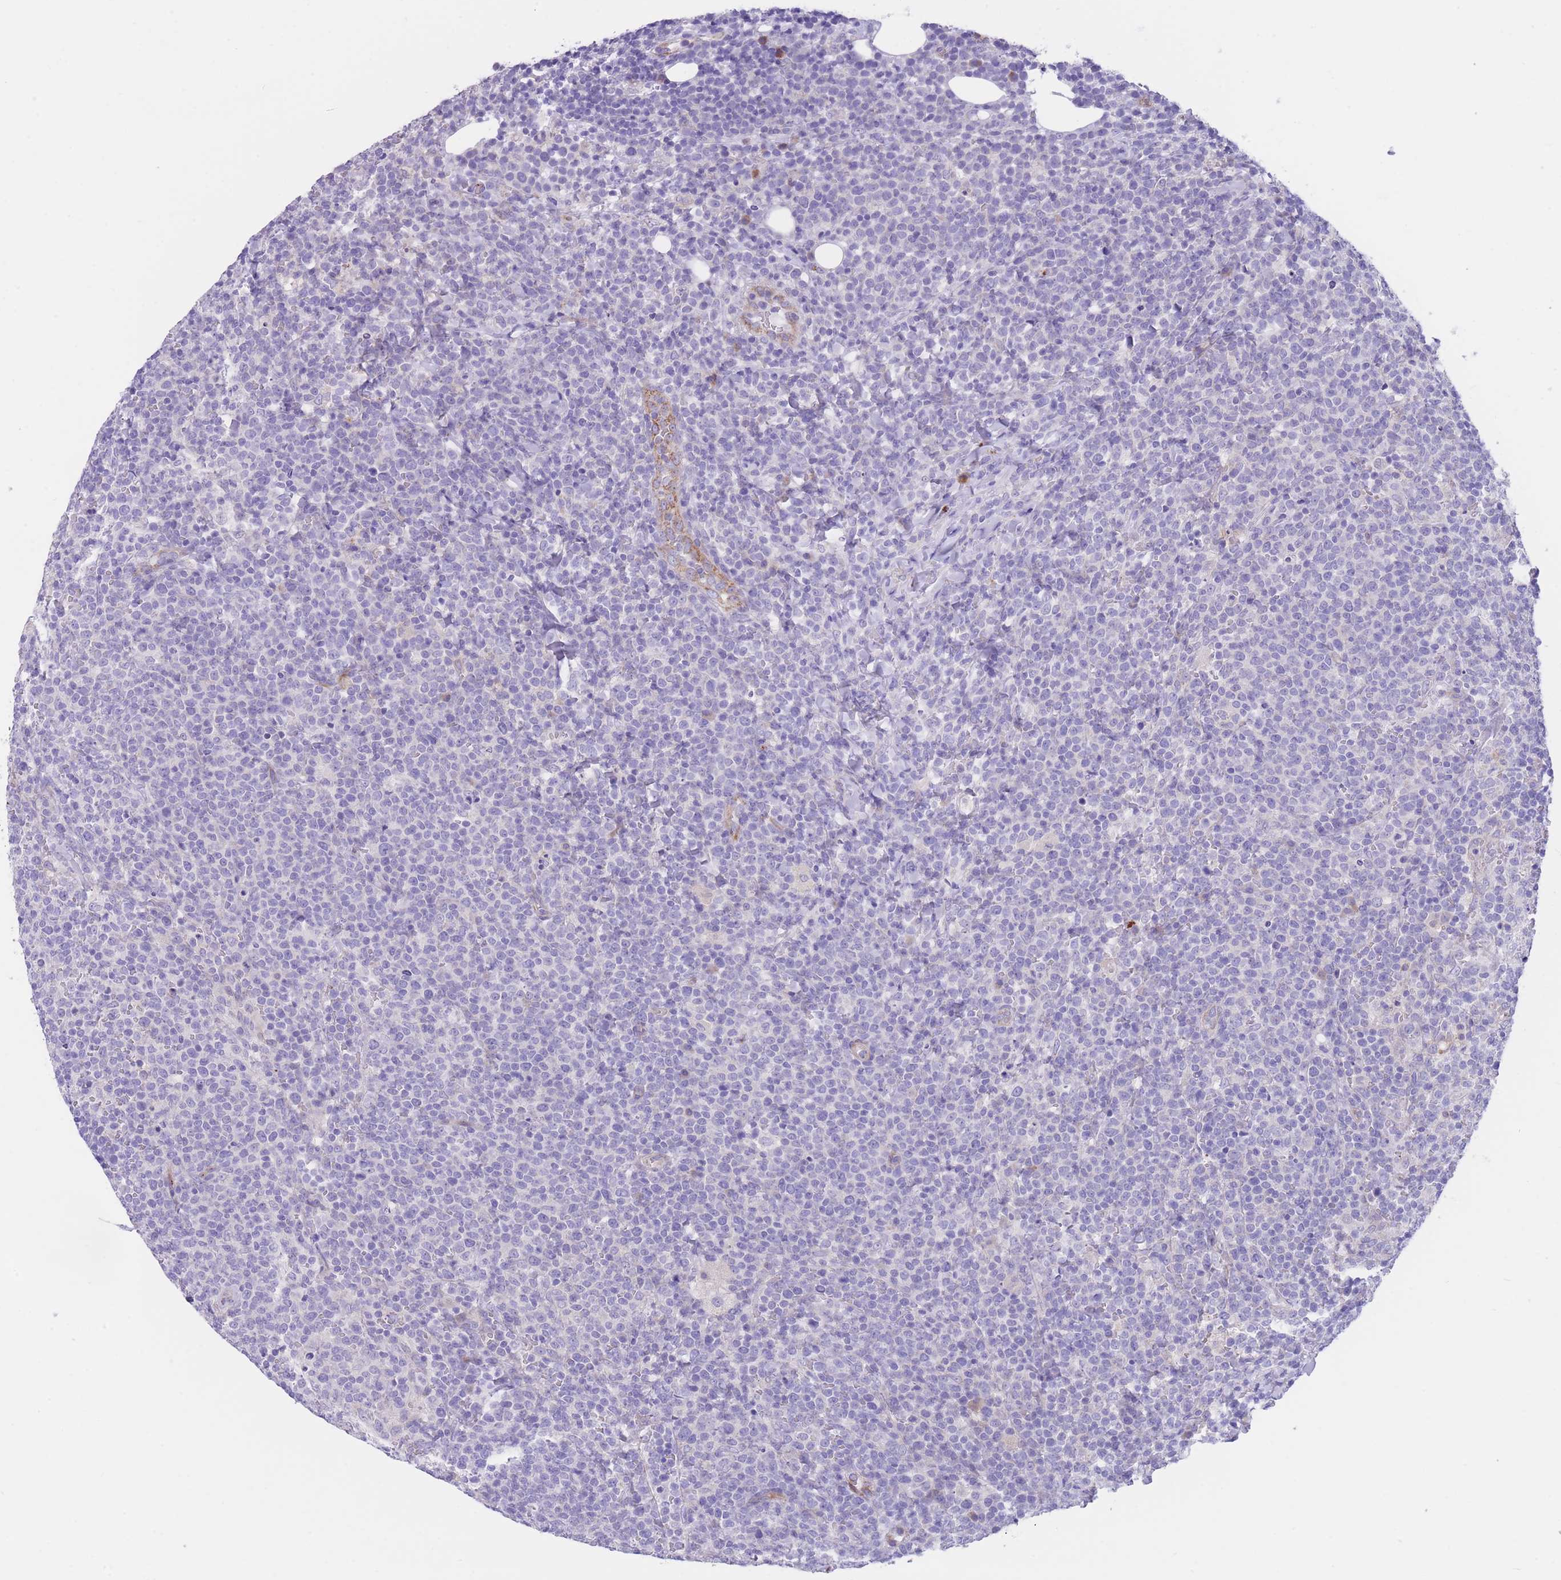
{"staining": {"intensity": "negative", "quantity": "none", "location": "none"}, "tissue": "lymphoma", "cell_type": "Tumor cells", "image_type": "cancer", "snomed": [{"axis": "morphology", "description": "Malignant lymphoma, non-Hodgkin's type, High grade"}, {"axis": "topography", "description": "Lymph node"}], "caption": "The IHC photomicrograph has no significant positivity in tumor cells of high-grade malignant lymphoma, non-Hodgkin's type tissue.", "gene": "QTRT1", "patient": {"sex": "male", "age": 61}}